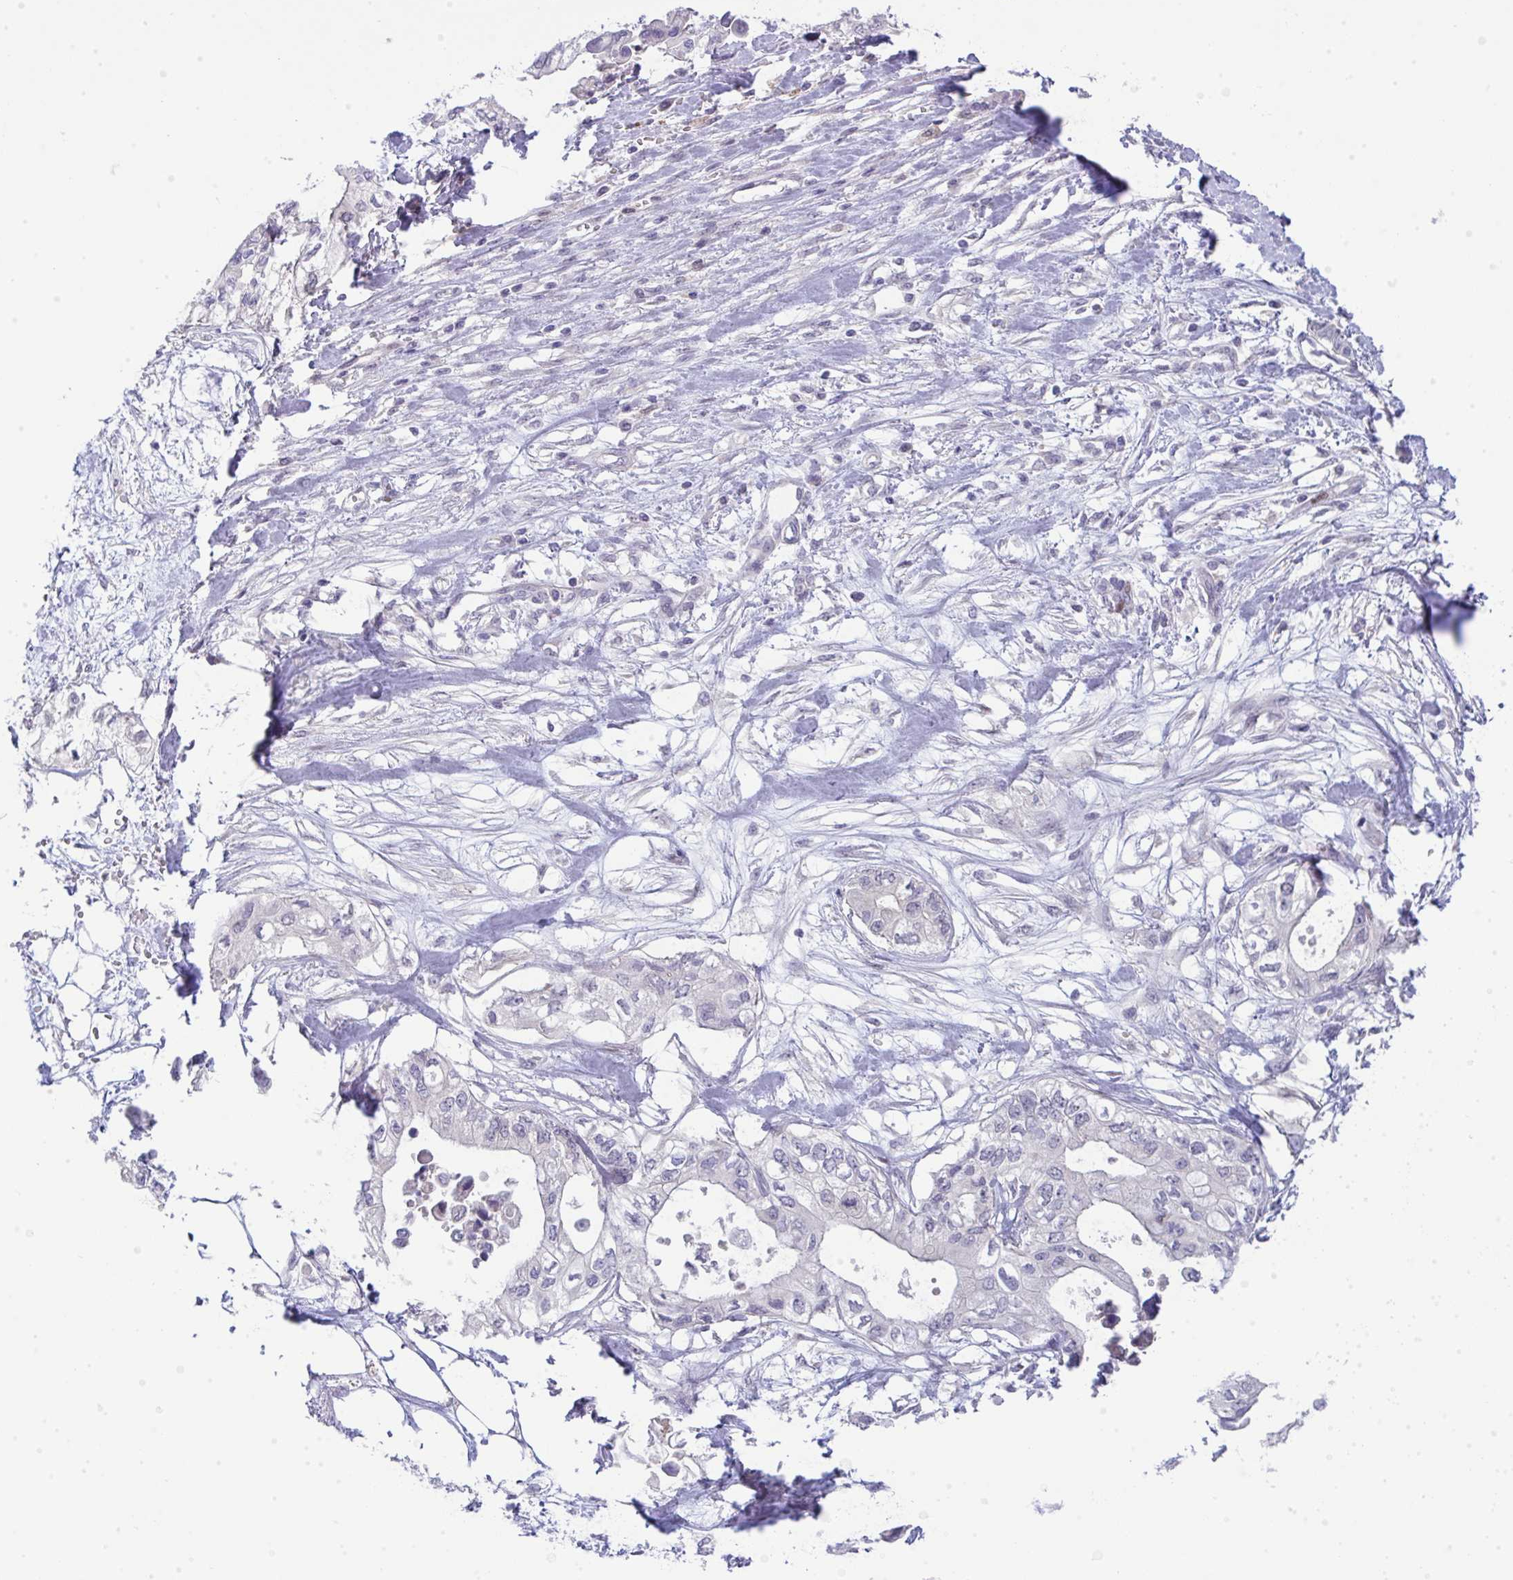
{"staining": {"intensity": "negative", "quantity": "none", "location": "none"}, "tissue": "pancreatic cancer", "cell_type": "Tumor cells", "image_type": "cancer", "snomed": [{"axis": "morphology", "description": "Adenocarcinoma, NOS"}, {"axis": "topography", "description": "Pancreas"}], "caption": "Pancreatic adenocarcinoma was stained to show a protein in brown. There is no significant staining in tumor cells.", "gene": "GALNT16", "patient": {"sex": "female", "age": 63}}